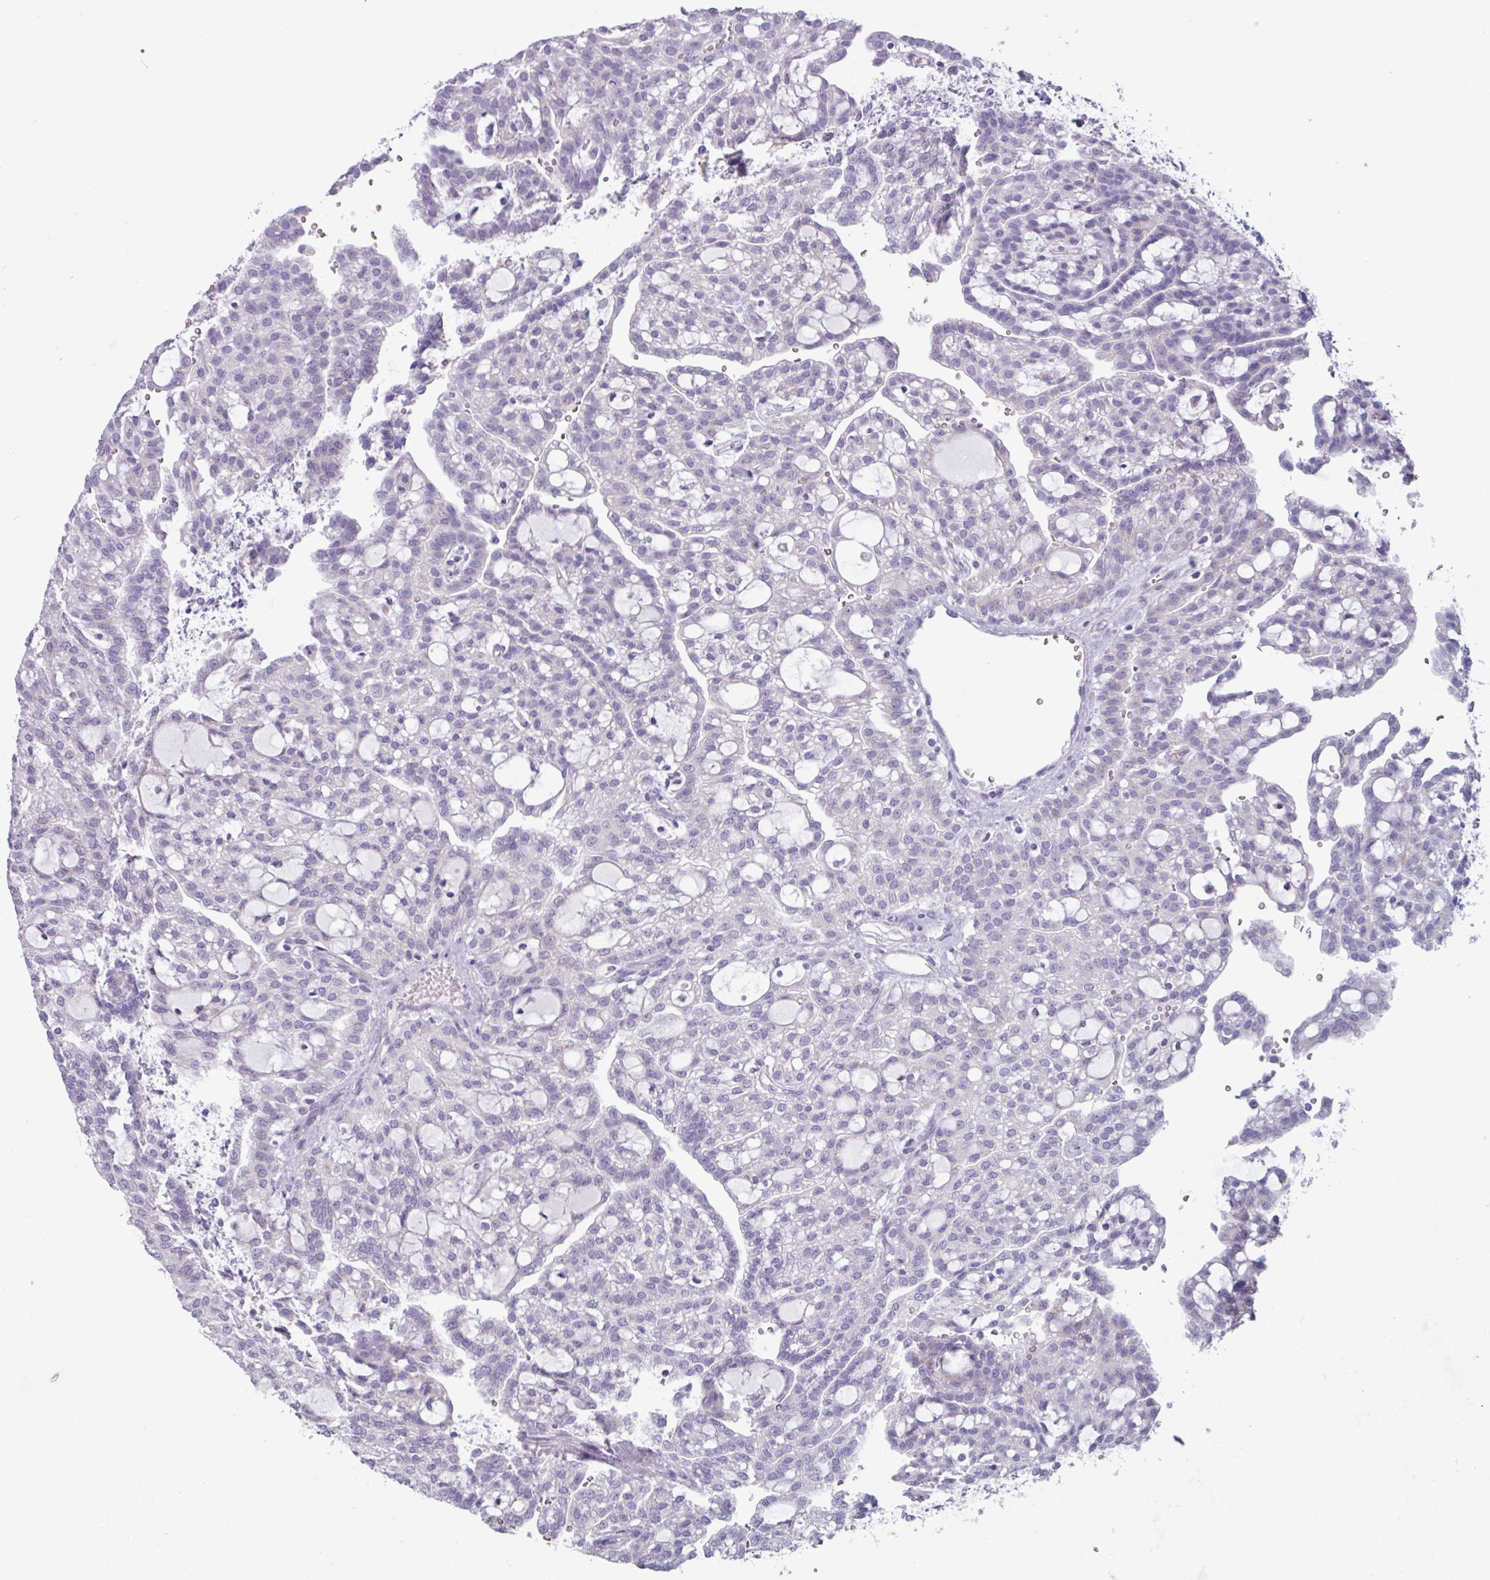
{"staining": {"intensity": "negative", "quantity": "none", "location": "none"}, "tissue": "renal cancer", "cell_type": "Tumor cells", "image_type": "cancer", "snomed": [{"axis": "morphology", "description": "Adenocarcinoma, NOS"}, {"axis": "topography", "description": "Kidney"}], "caption": "A micrograph of renal cancer (adenocarcinoma) stained for a protein displays no brown staining in tumor cells. (DAB (3,3'-diaminobenzidine) immunohistochemistry with hematoxylin counter stain).", "gene": "ADGRE1", "patient": {"sex": "male", "age": 63}}